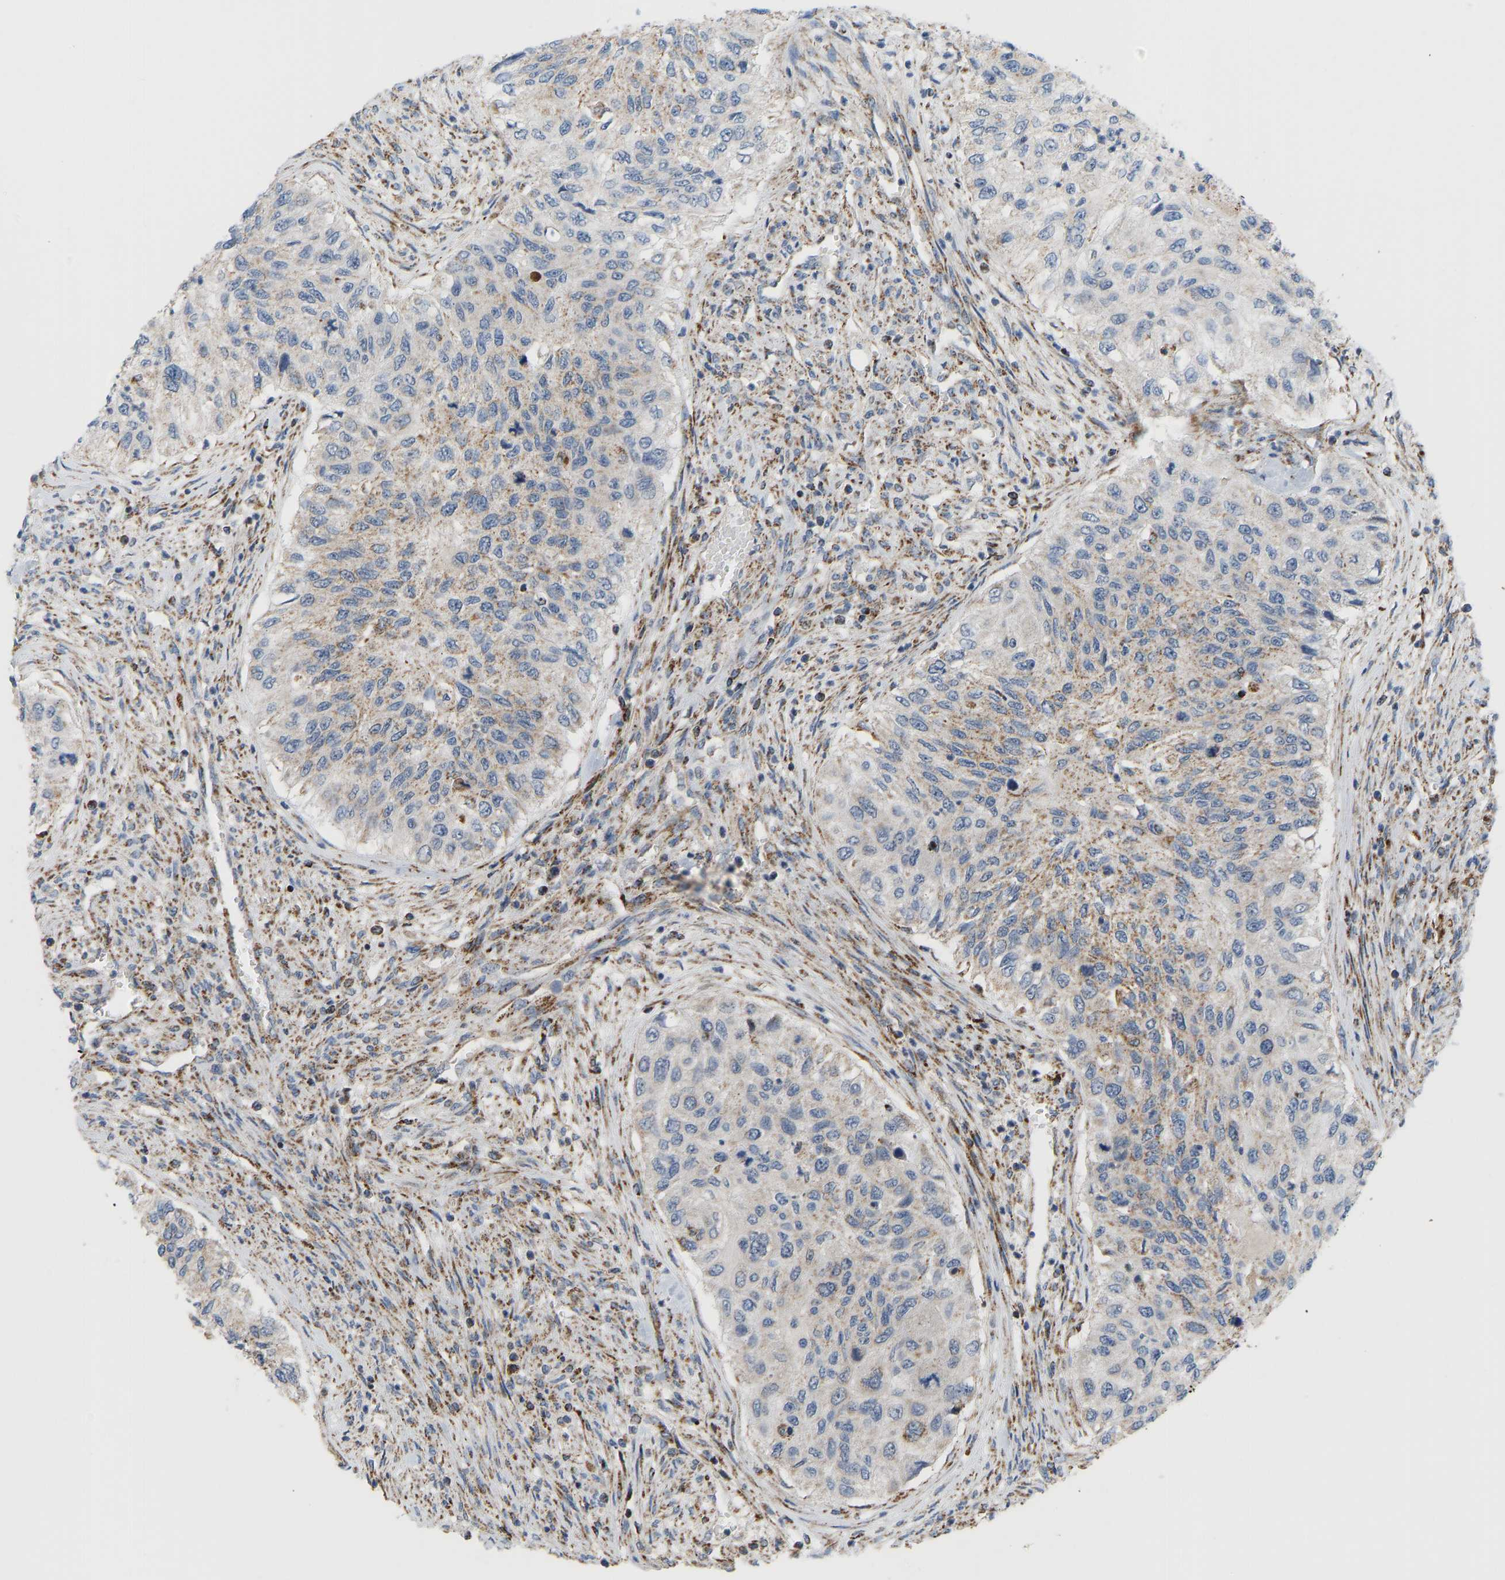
{"staining": {"intensity": "moderate", "quantity": "25%-75%", "location": "cytoplasmic/membranous"}, "tissue": "urothelial cancer", "cell_type": "Tumor cells", "image_type": "cancer", "snomed": [{"axis": "morphology", "description": "Urothelial carcinoma, High grade"}, {"axis": "topography", "description": "Urinary bladder"}], "caption": "Approximately 25%-75% of tumor cells in urothelial cancer display moderate cytoplasmic/membranous protein expression as visualized by brown immunohistochemical staining.", "gene": "GPSM2", "patient": {"sex": "female", "age": 60}}